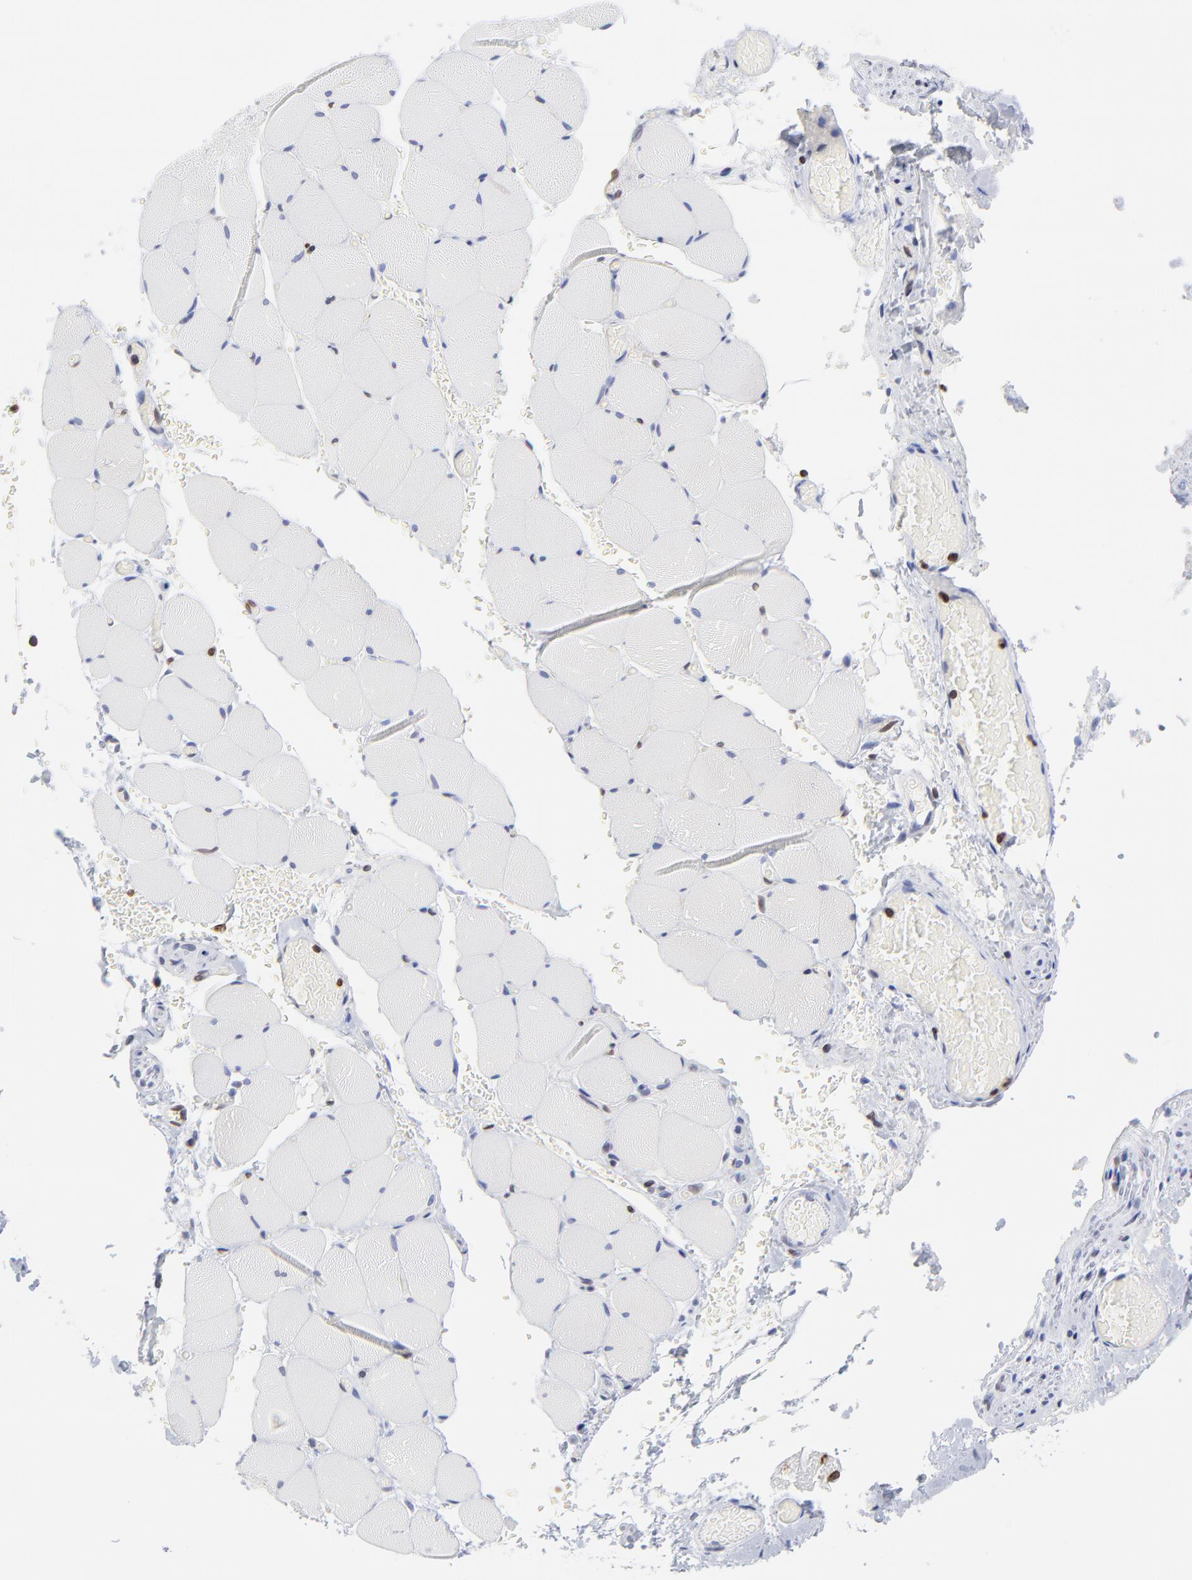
{"staining": {"intensity": "negative", "quantity": "none", "location": "none"}, "tissue": "skeletal muscle", "cell_type": "Myocytes", "image_type": "normal", "snomed": [{"axis": "morphology", "description": "Normal tissue, NOS"}, {"axis": "topography", "description": "Skeletal muscle"}, {"axis": "topography", "description": "Soft tissue"}], "caption": "Immunohistochemistry (IHC) histopathology image of benign skeletal muscle stained for a protein (brown), which reveals no staining in myocytes.", "gene": "THAP7", "patient": {"sex": "female", "age": 58}}